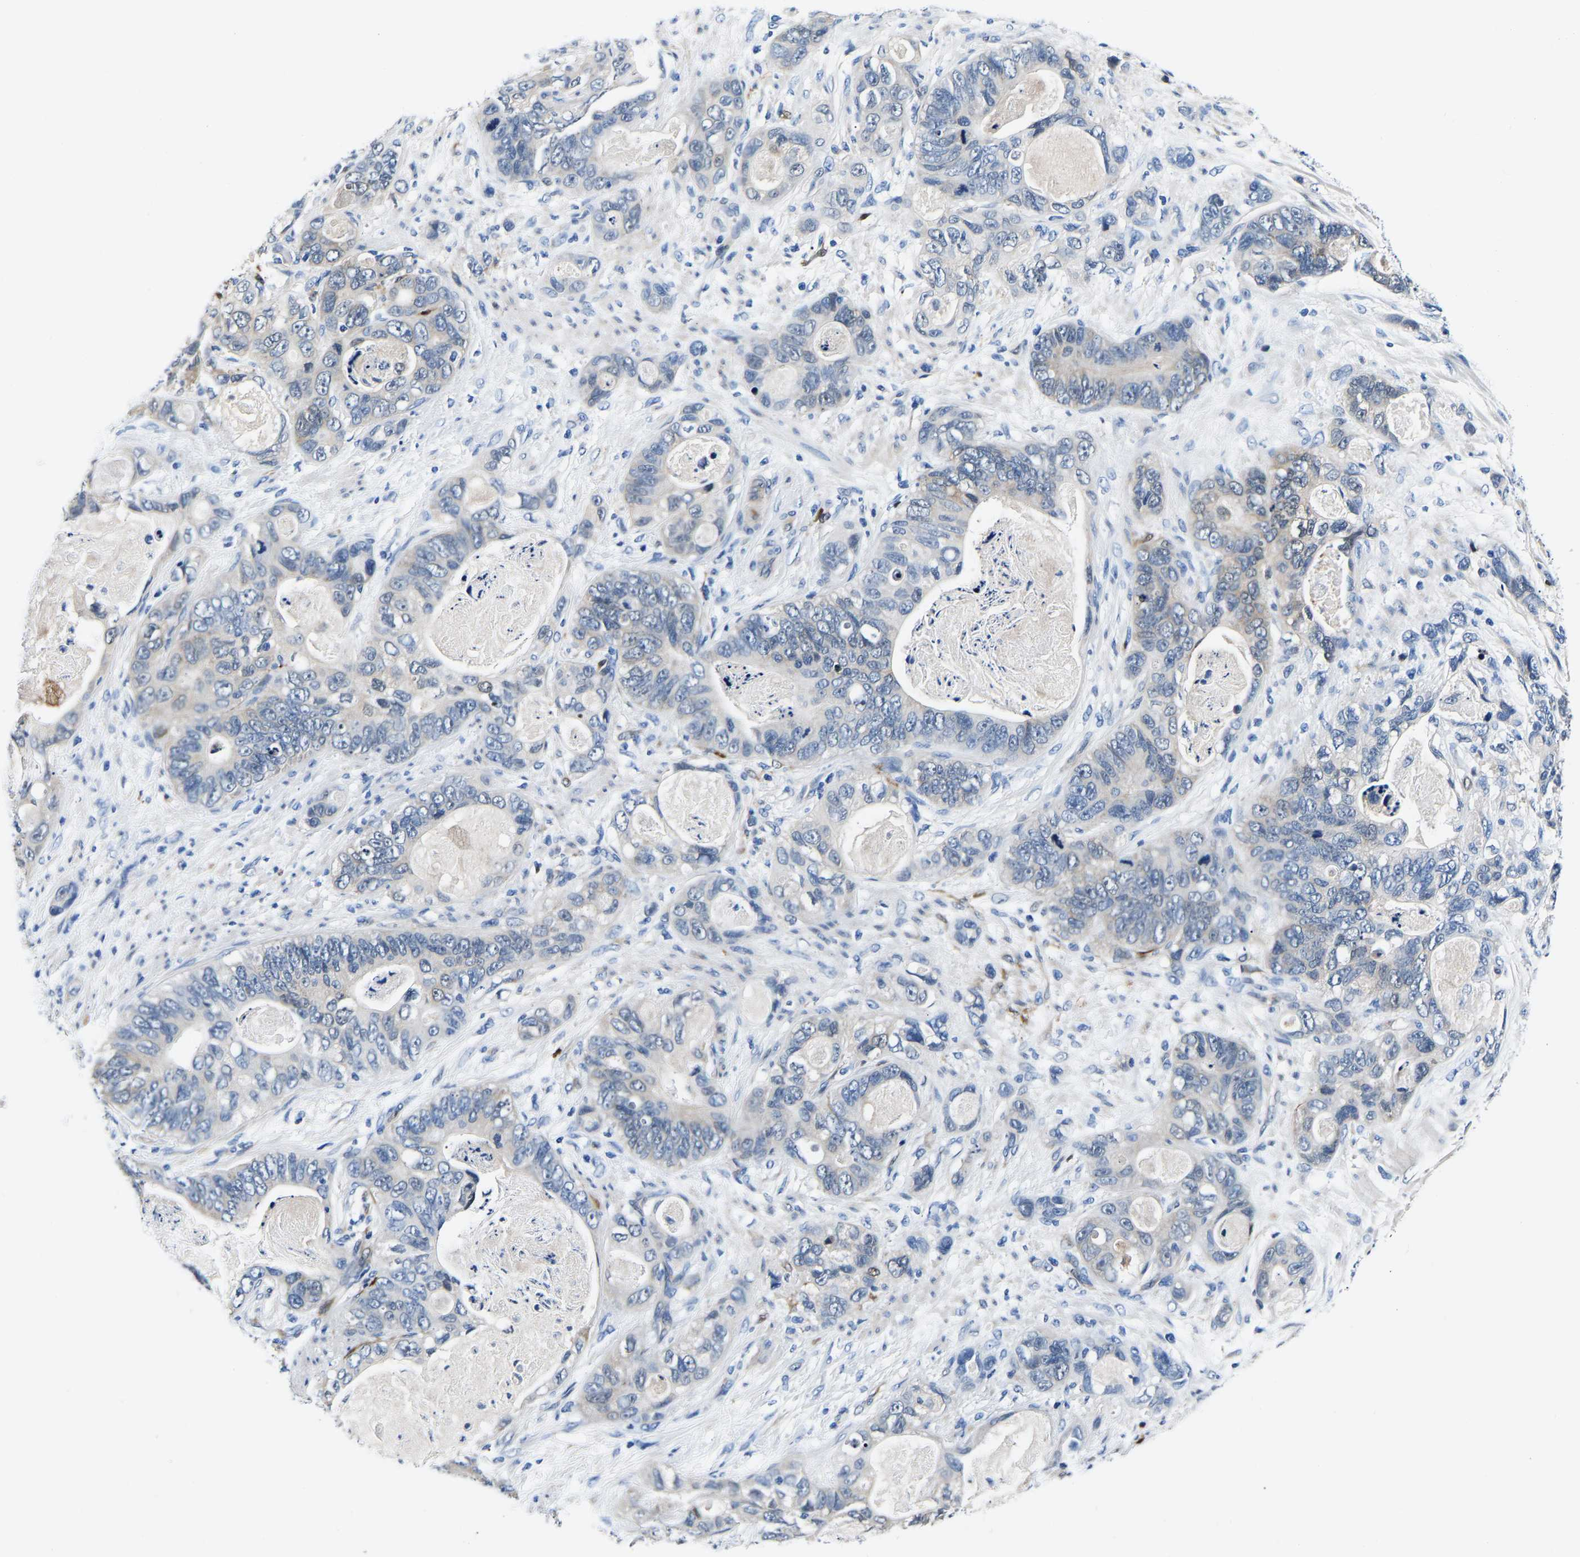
{"staining": {"intensity": "negative", "quantity": "none", "location": "none"}, "tissue": "stomach cancer", "cell_type": "Tumor cells", "image_type": "cancer", "snomed": [{"axis": "morphology", "description": "Normal tissue, NOS"}, {"axis": "morphology", "description": "Adenocarcinoma, NOS"}, {"axis": "topography", "description": "Stomach"}], "caption": "An image of adenocarcinoma (stomach) stained for a protein exhibits no brown staining in tumor cells.", "gene": "S100A13", "patient": {"sex": "female", "age": 89}}